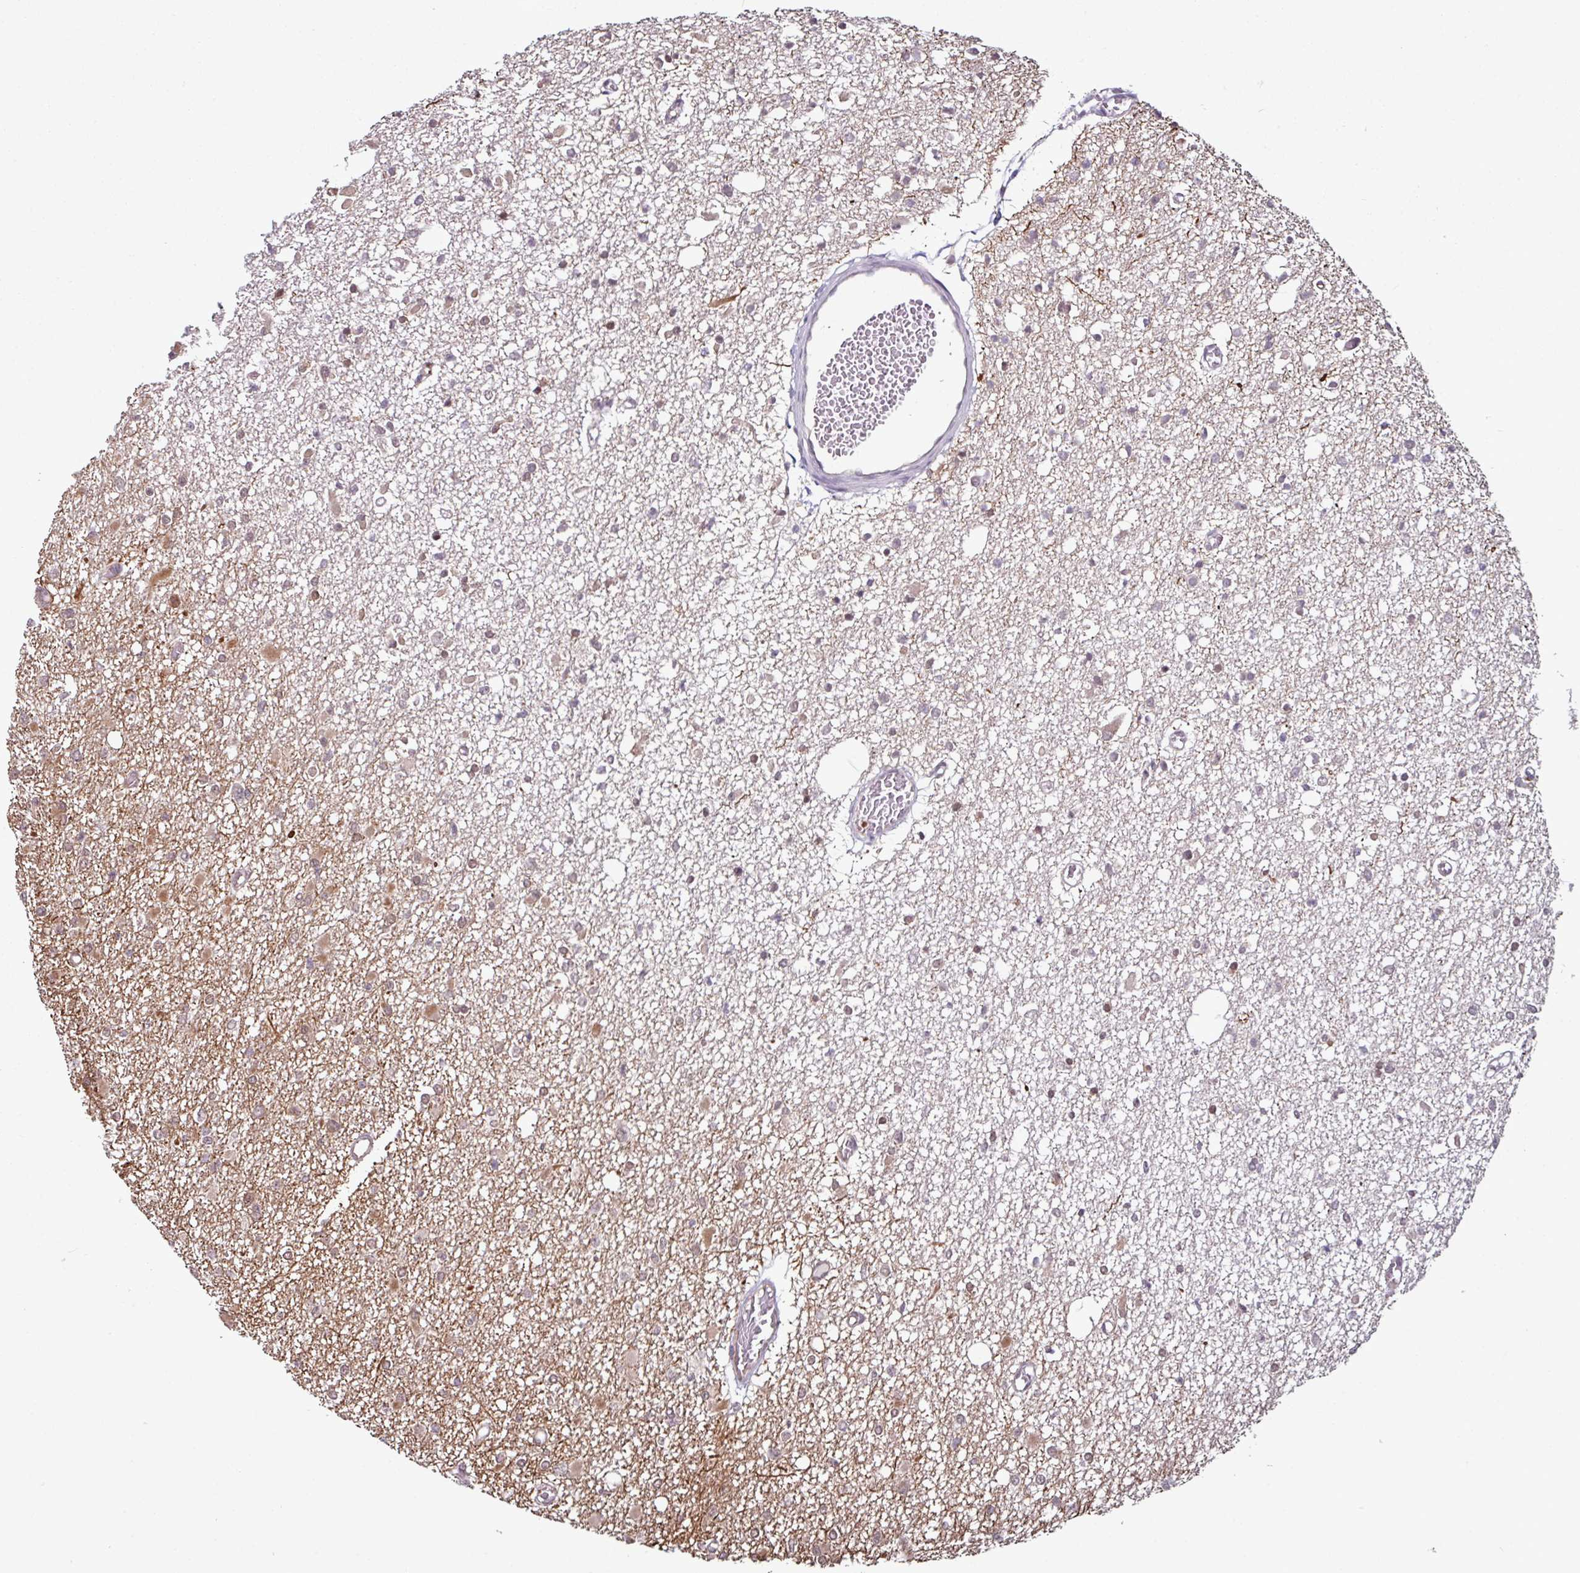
{"staining": {"intensity": "moderate", "quantity": "25%-75%", "location": "nuclear"}, "tissue": "glioma", "cell_type": "Tumor cells", "image_type": "cancer", "snomed": [{"axis": "morphology", "description": "Glioma, malignant, Low grade"}, {"axis": "topography", "description": "Brain"}], "caption": "Protein analysis of glioma tissue reveals moderate nuclear positivity in approximately 25%-75% of tumor cells. Nuclei are stained in blue.", "gene": "MORF4L2", "patient": {"sex": "female", "age": 22}}